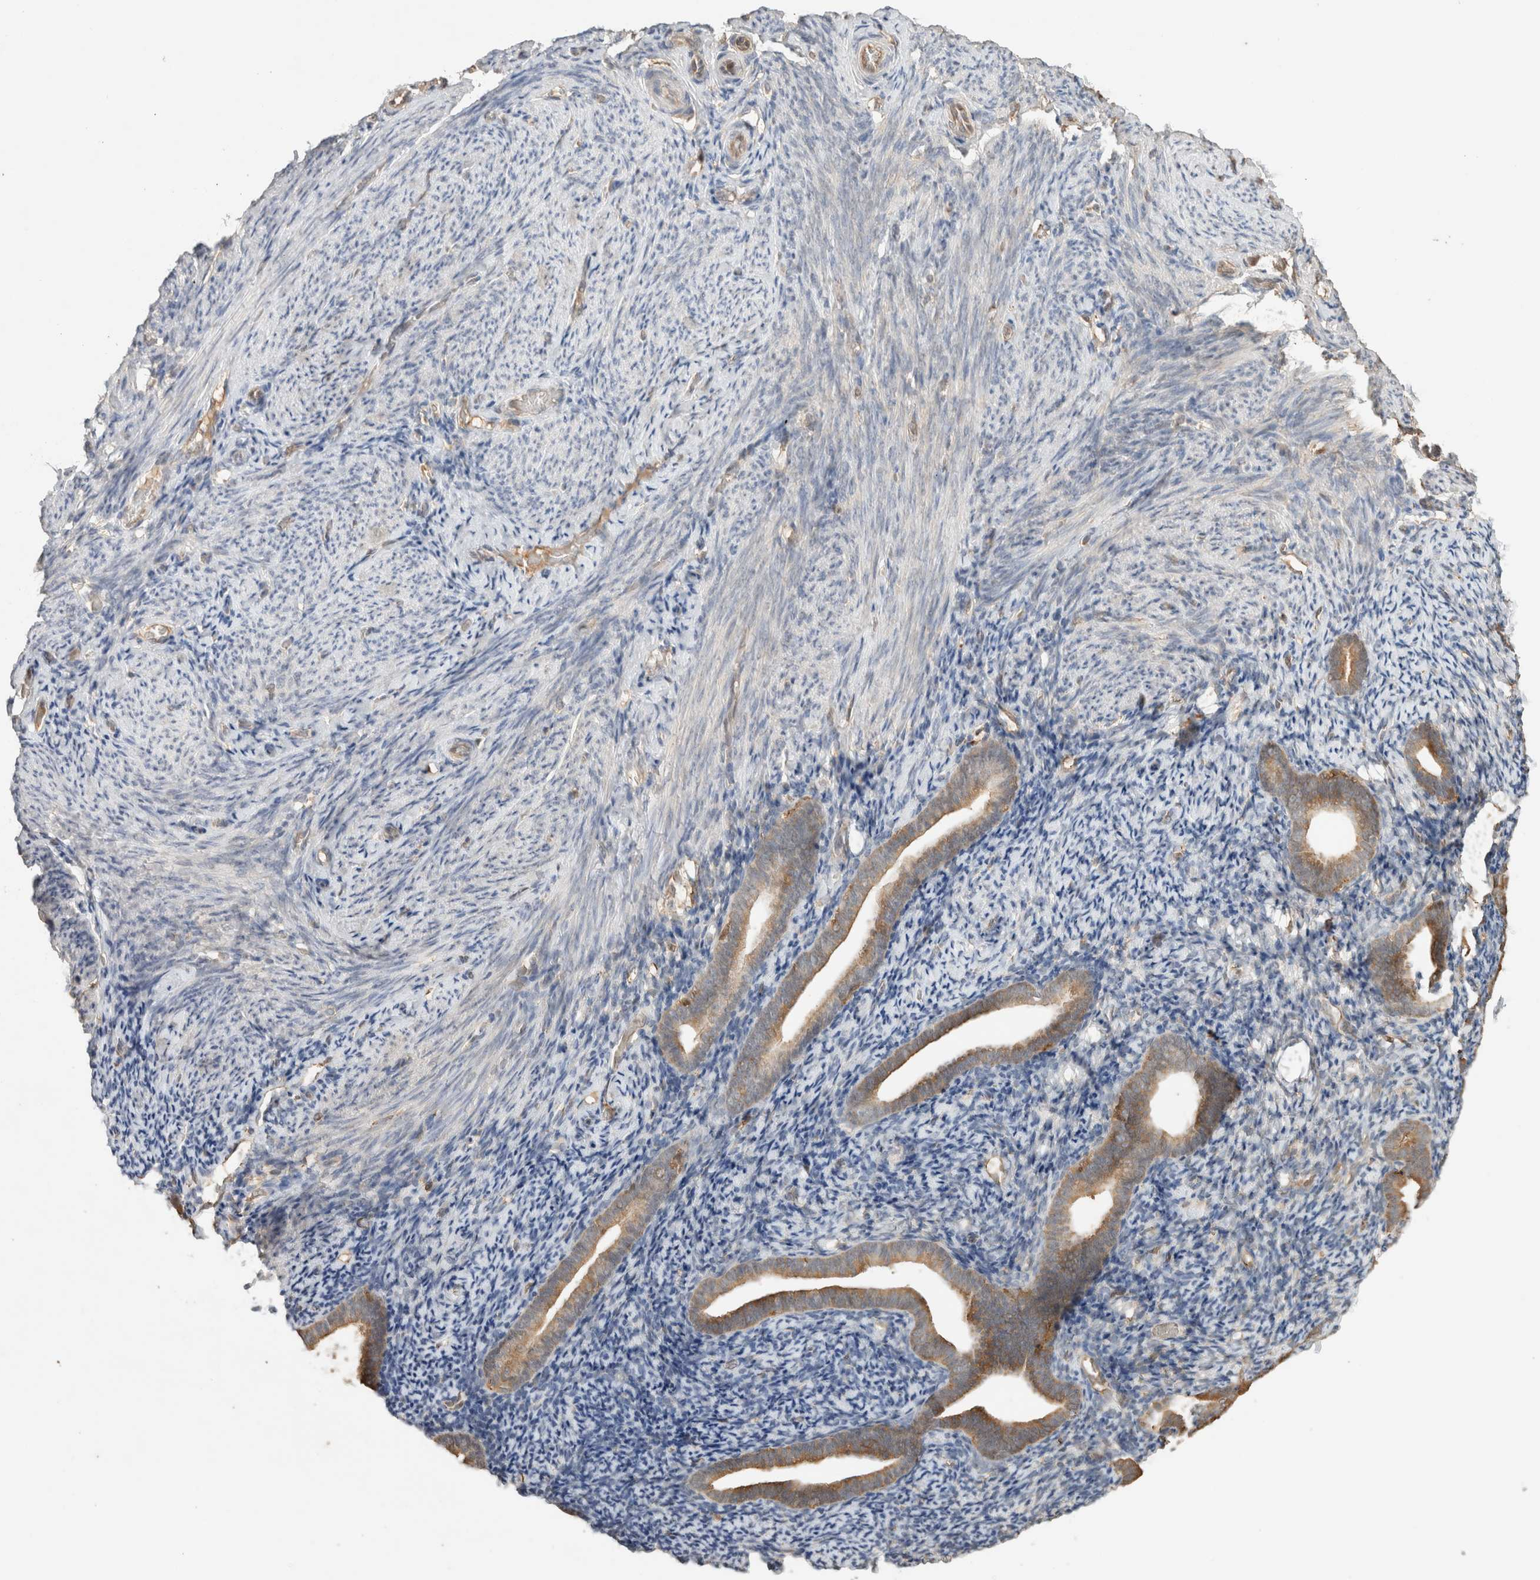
{"staining": {"intensity": "negative", "quantity": "none", "location": "none"}, "tissue": "endometrium", "cell_type": "Cells in endometrial stroma", "image_type": "normal", "snomed": [{"axis": "morphology", "description": "Normal tissue, NOS"}, {"axis": "topography", "description": "Endometrium"}], "caption": "Immunohistochemistry histopathology image of benign endometrium stained for a protein (brown), which reveals no positivity in cells in endometrial stroma.", "gene": "YWHAH", "patient": {"sex": "female", "age": 51}}